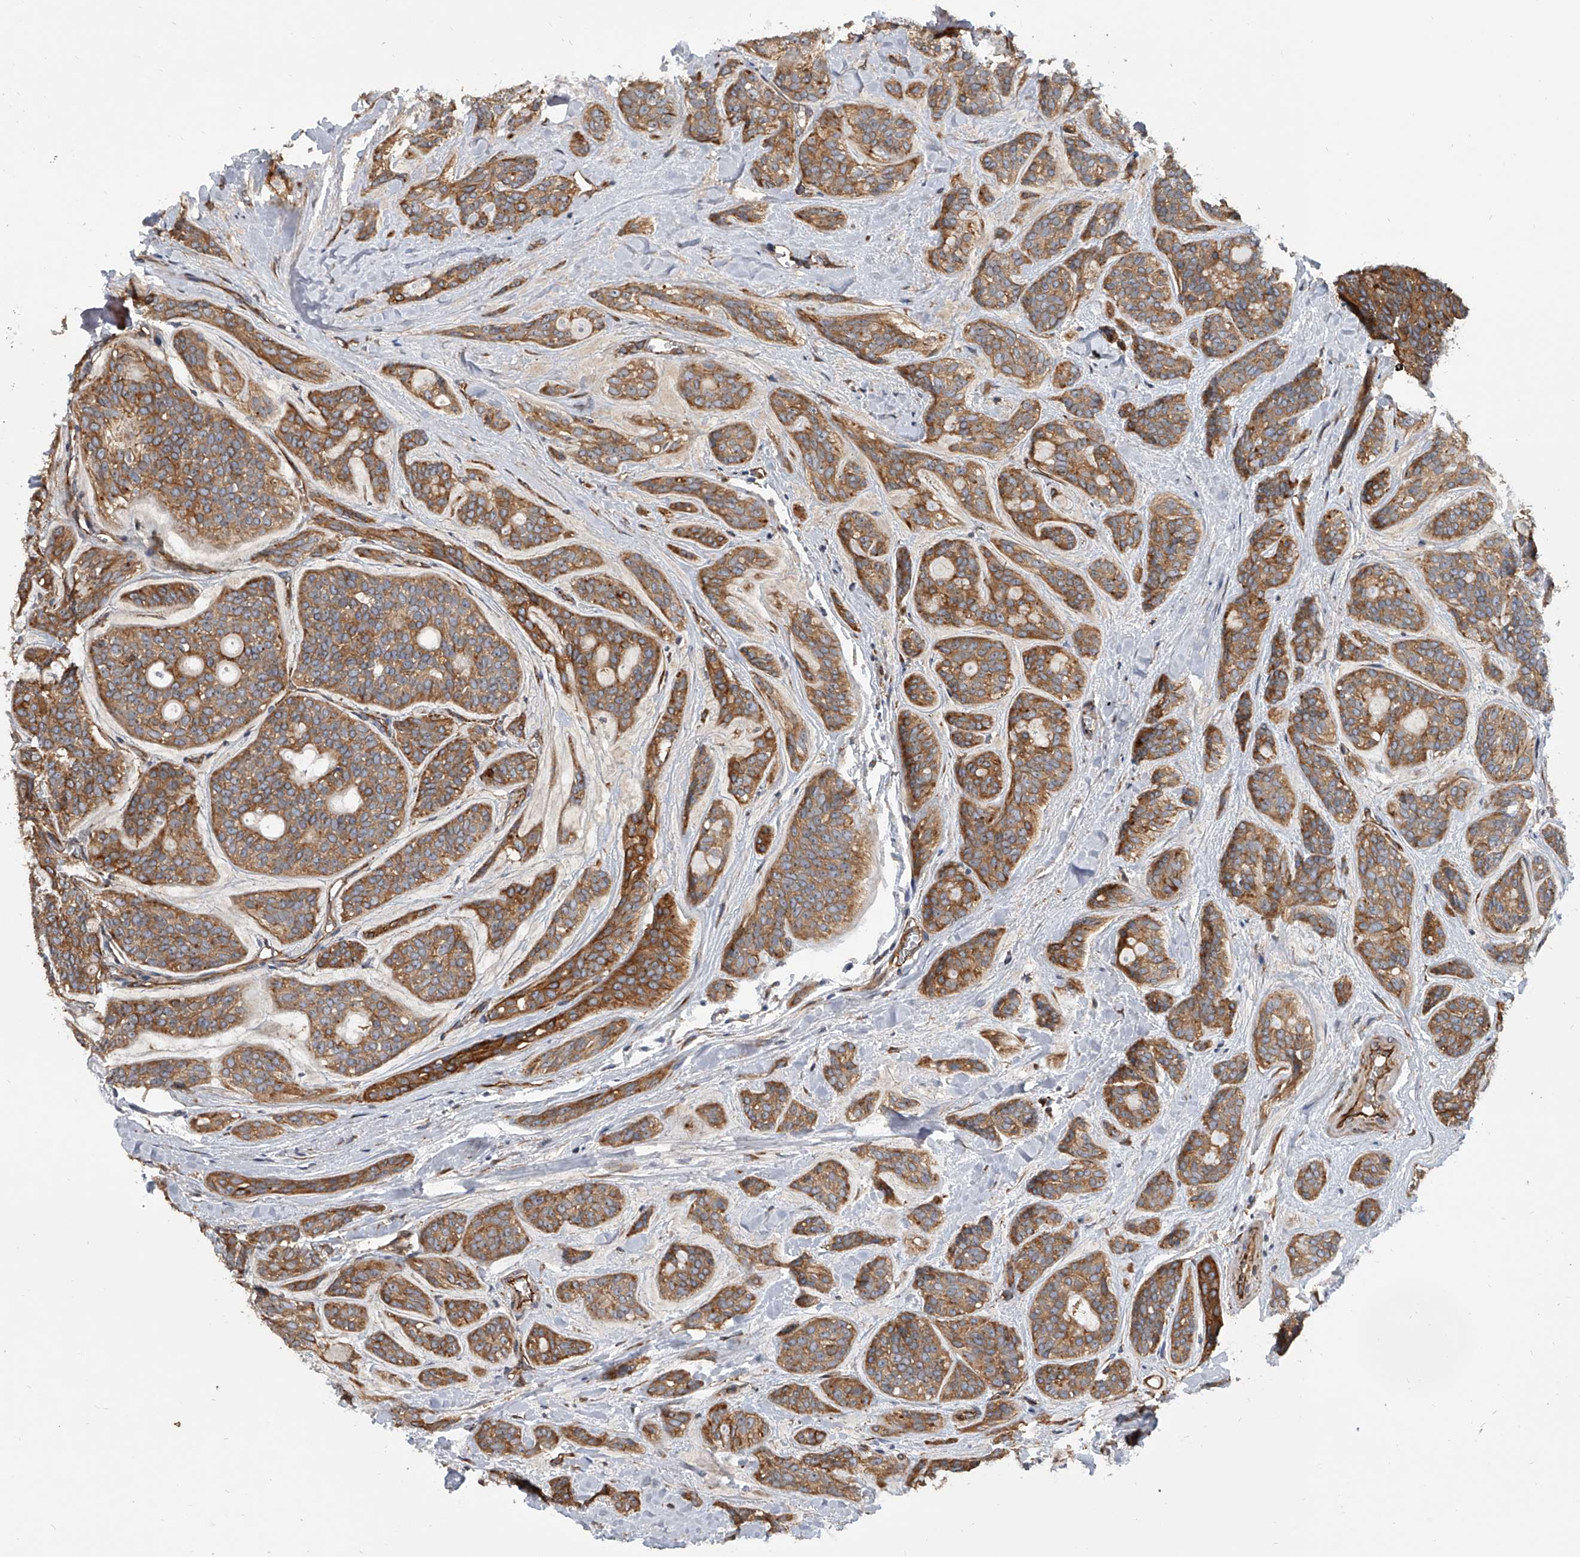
{"staining": {"intensity": "moderate", "quantity": ">75%", "location": "cytoplasmic/membranous"}, "tissue": "head and neck cancer", "cell_type": "Tumor cells", "image_type": "cancer", "snomed": [{"axis": "morphology", "description": "Adenocarcinoma, NOS"}, {"axis": "topography", "description": "Head-Neck"}], "caption": "Protein expression analysis of head and neck cancer (adenocarcinoma) reveals moderate cytoplasmic/membranous staining in approximately >75% of tumor cells.", "gene": "EXOC4", "patient": {"sex": "male", "age": 66}}